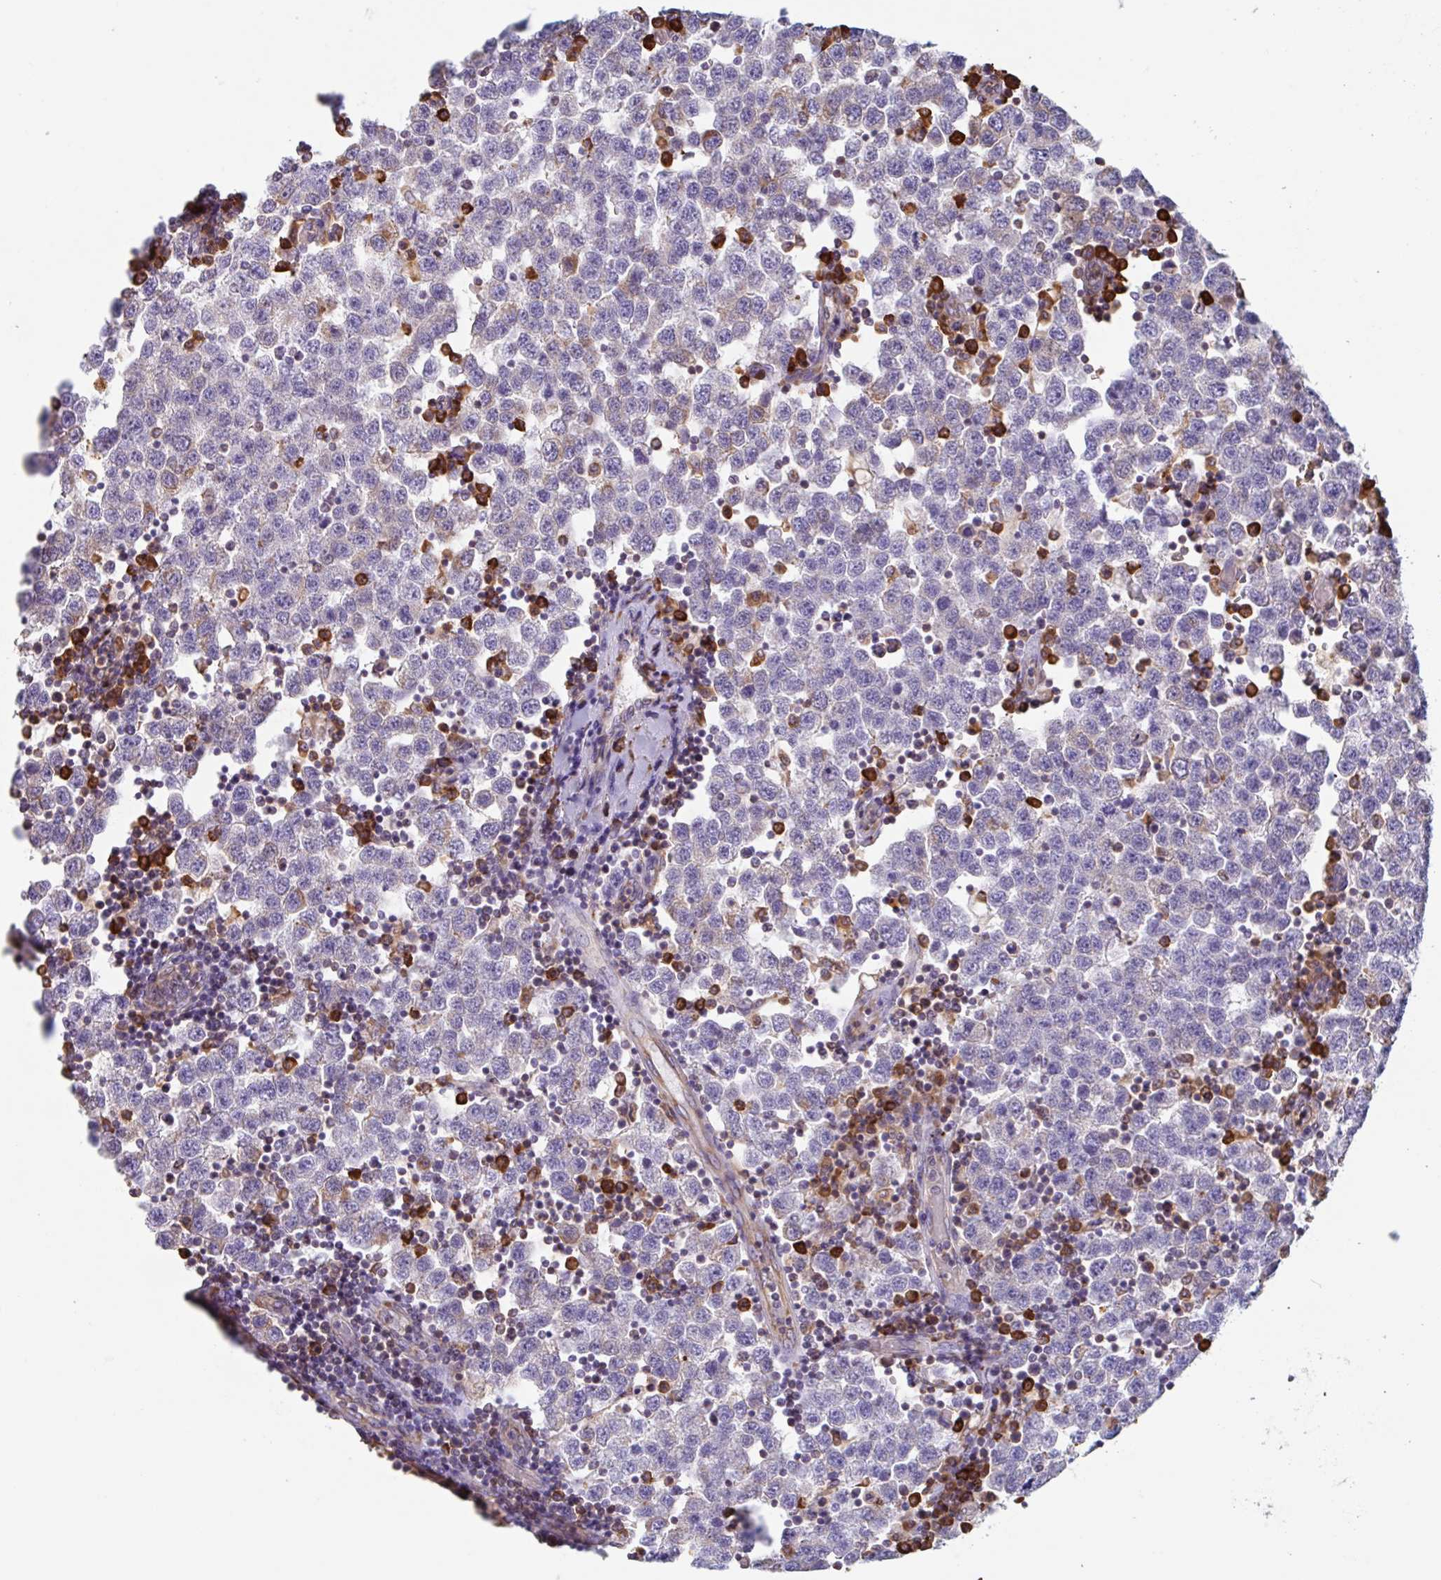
{"staining": {"intensity": "negative", "quantity": "none", "location": "none"}, "tissue": "testis cancer", "cell_type": "Tumor cells", "image_type": "cancer", "snomed": [{"axis": "morphology", "description": "Seminoma, NOS"}, {"axis": "topography", "description": "Testis"}], "caption": "Tumor cells are negative for protein expression in human seminoma (testis).", "gene": "DOK4", "patient": {"sex": "male", "age": 34}}